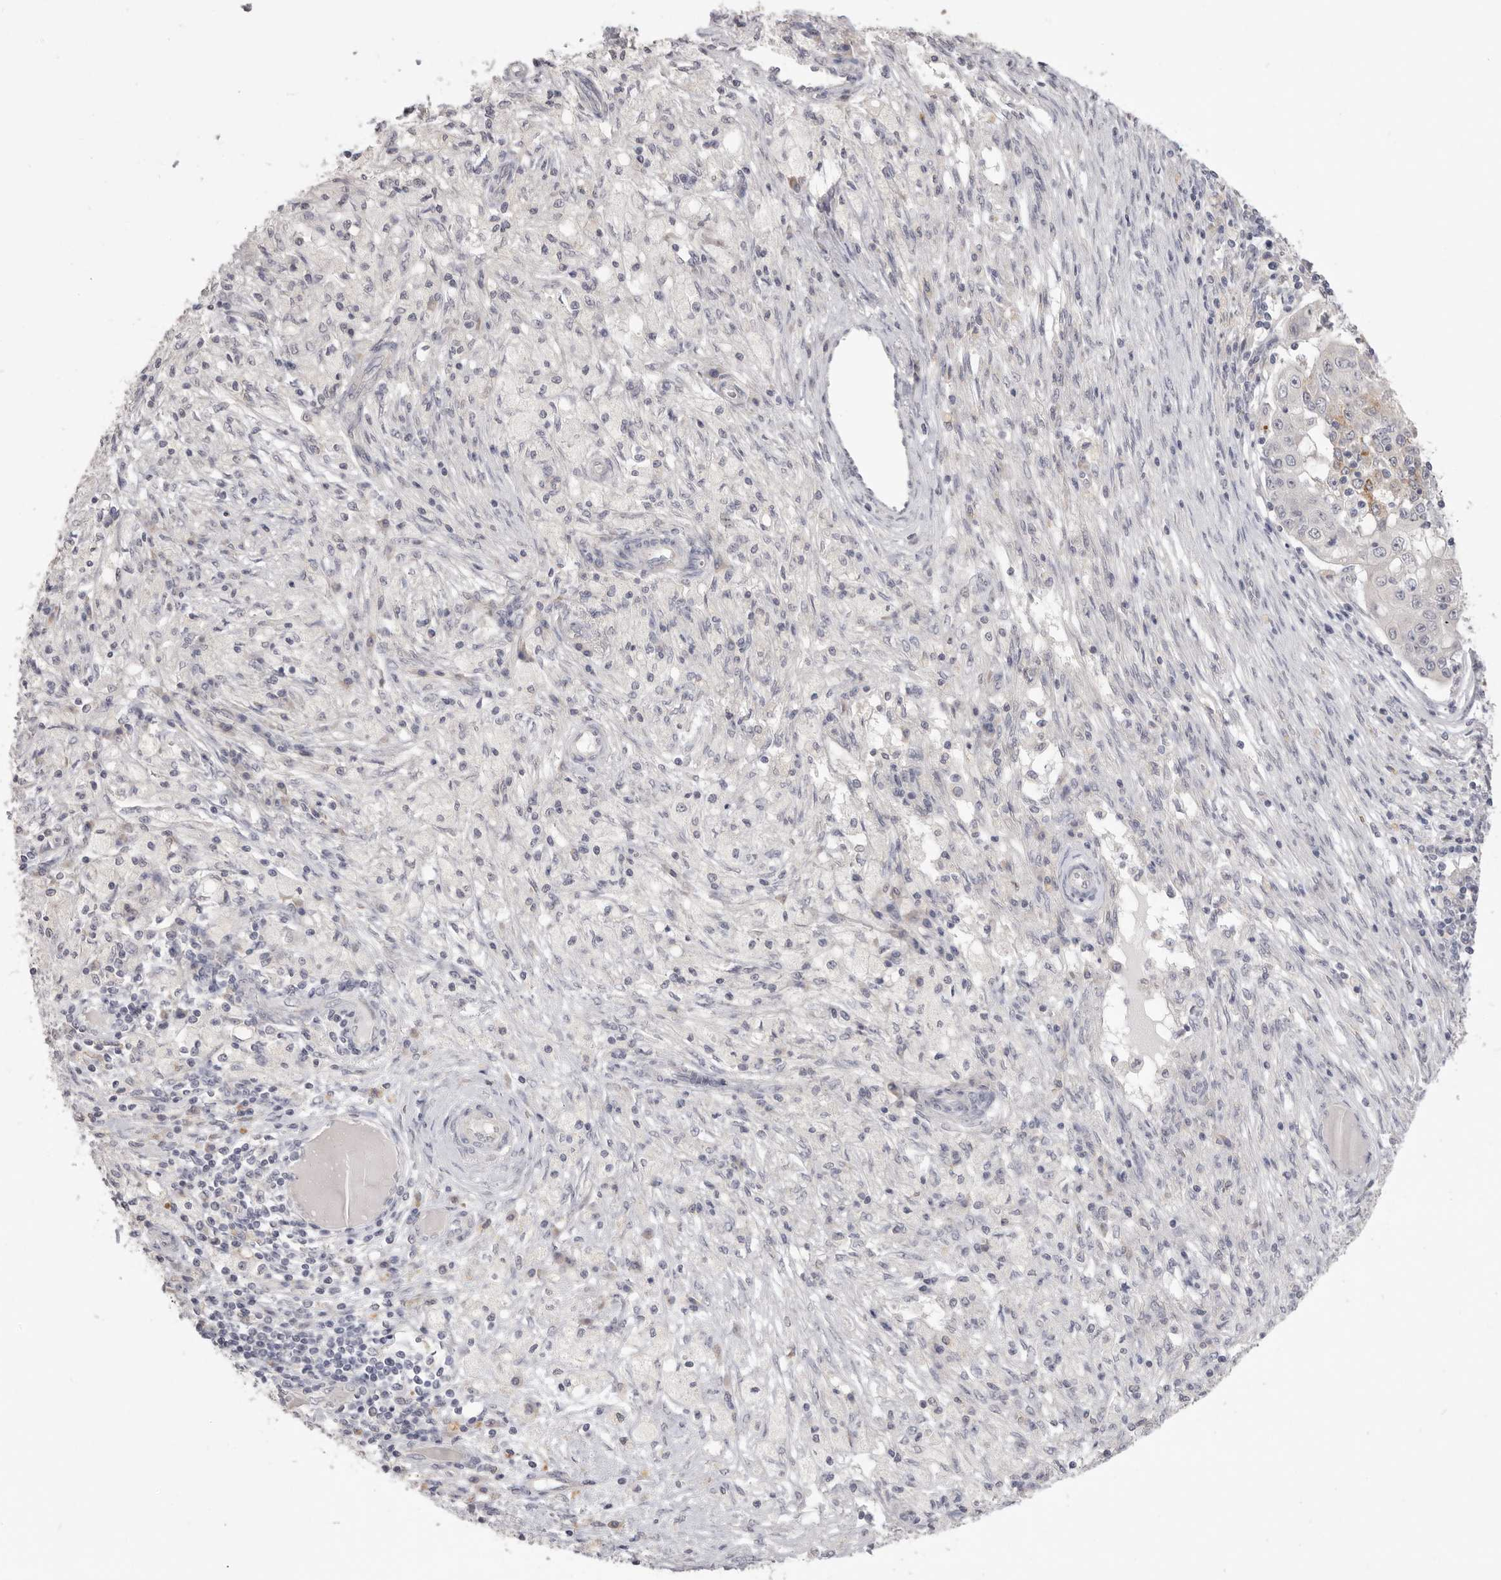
{"staining": {"intensity": "negative", "quantity": "none", "location": "none"}, "tissue": "ovarian cancer", "cell_type": "Tumor cells", "image_type": "cancer", "snomed": [{"axis": "morphology", "description": "Carcinoma, endometroid"}, {"axis": "topography", "description": "Ovary"}], "caption": "IHC photomicrograph of neoplastic tissue: ovarian cancer (endometroid carcinoma) stained with DAB (3,3'-diaminobenzidine) exhibits no significant protein staining in tumor cells. (DAB IHC, high magnification).", "gene": "XIRP1", "patient": {"sex": "female", "age": 42}}